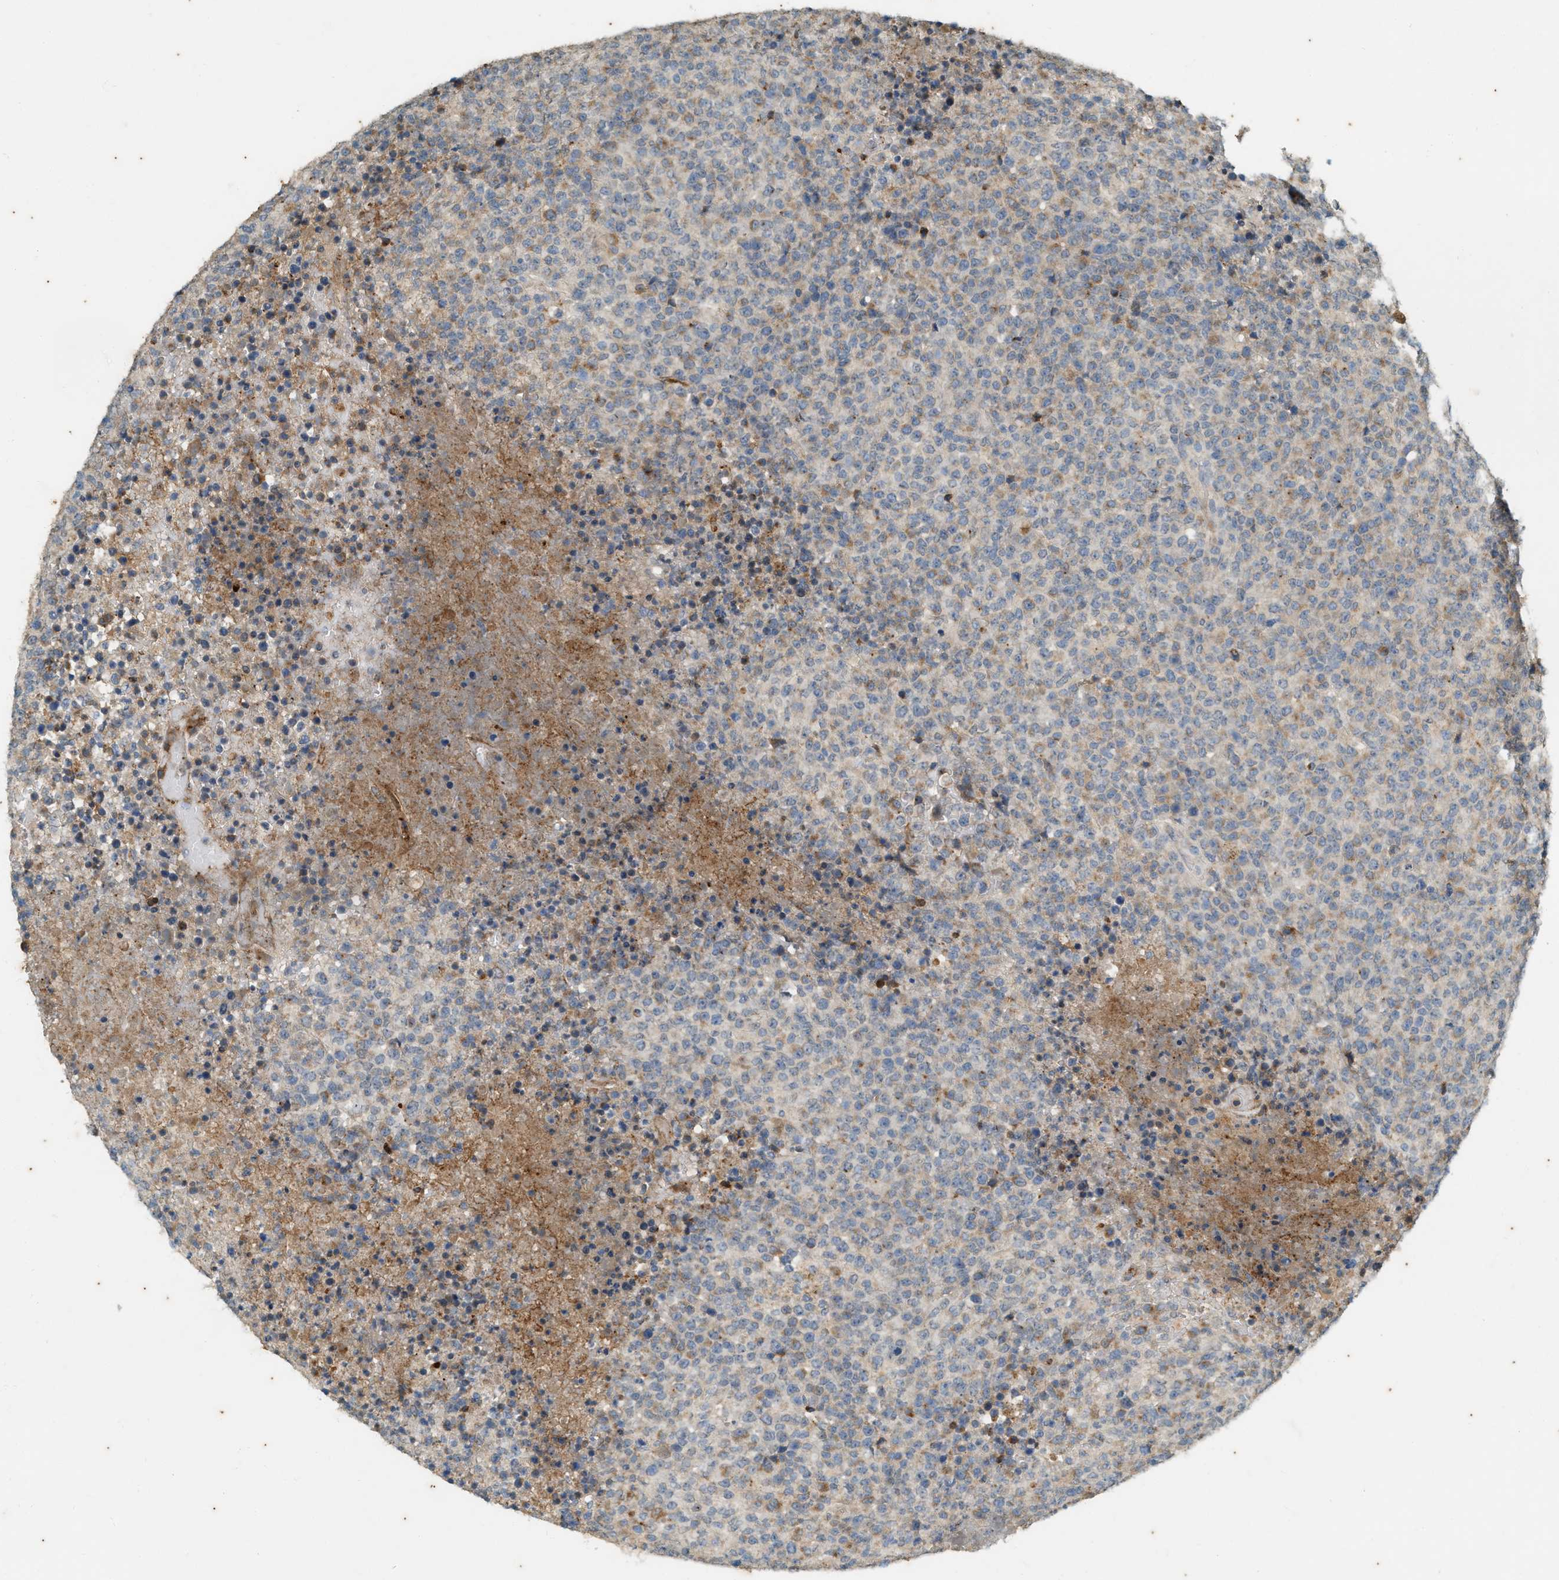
{"staining": {"intensity": "weak", "quantity": "25%-75%", "location": "cytoplasmic/membranous"}, "tissue": "lymphoma", "cell_type": "Tumor cells", "image_type": "cancer", "snomed": [{"axis": "morphology", "description": "Malignant lymphoma, non-Hodgkin's type, High grade"}, {"axis": "topography", "description": "Lymph node"}], "caption": "Immunohistochemical staining of human high-grade malignant lymphoma, non-Hodgkin's type exhibits weak cytoplasmic/membranous protein expression in about 25%-75% of tumor cells.", "gene": "CHPF2", "patient": {"sex": "male", "age": 13}}